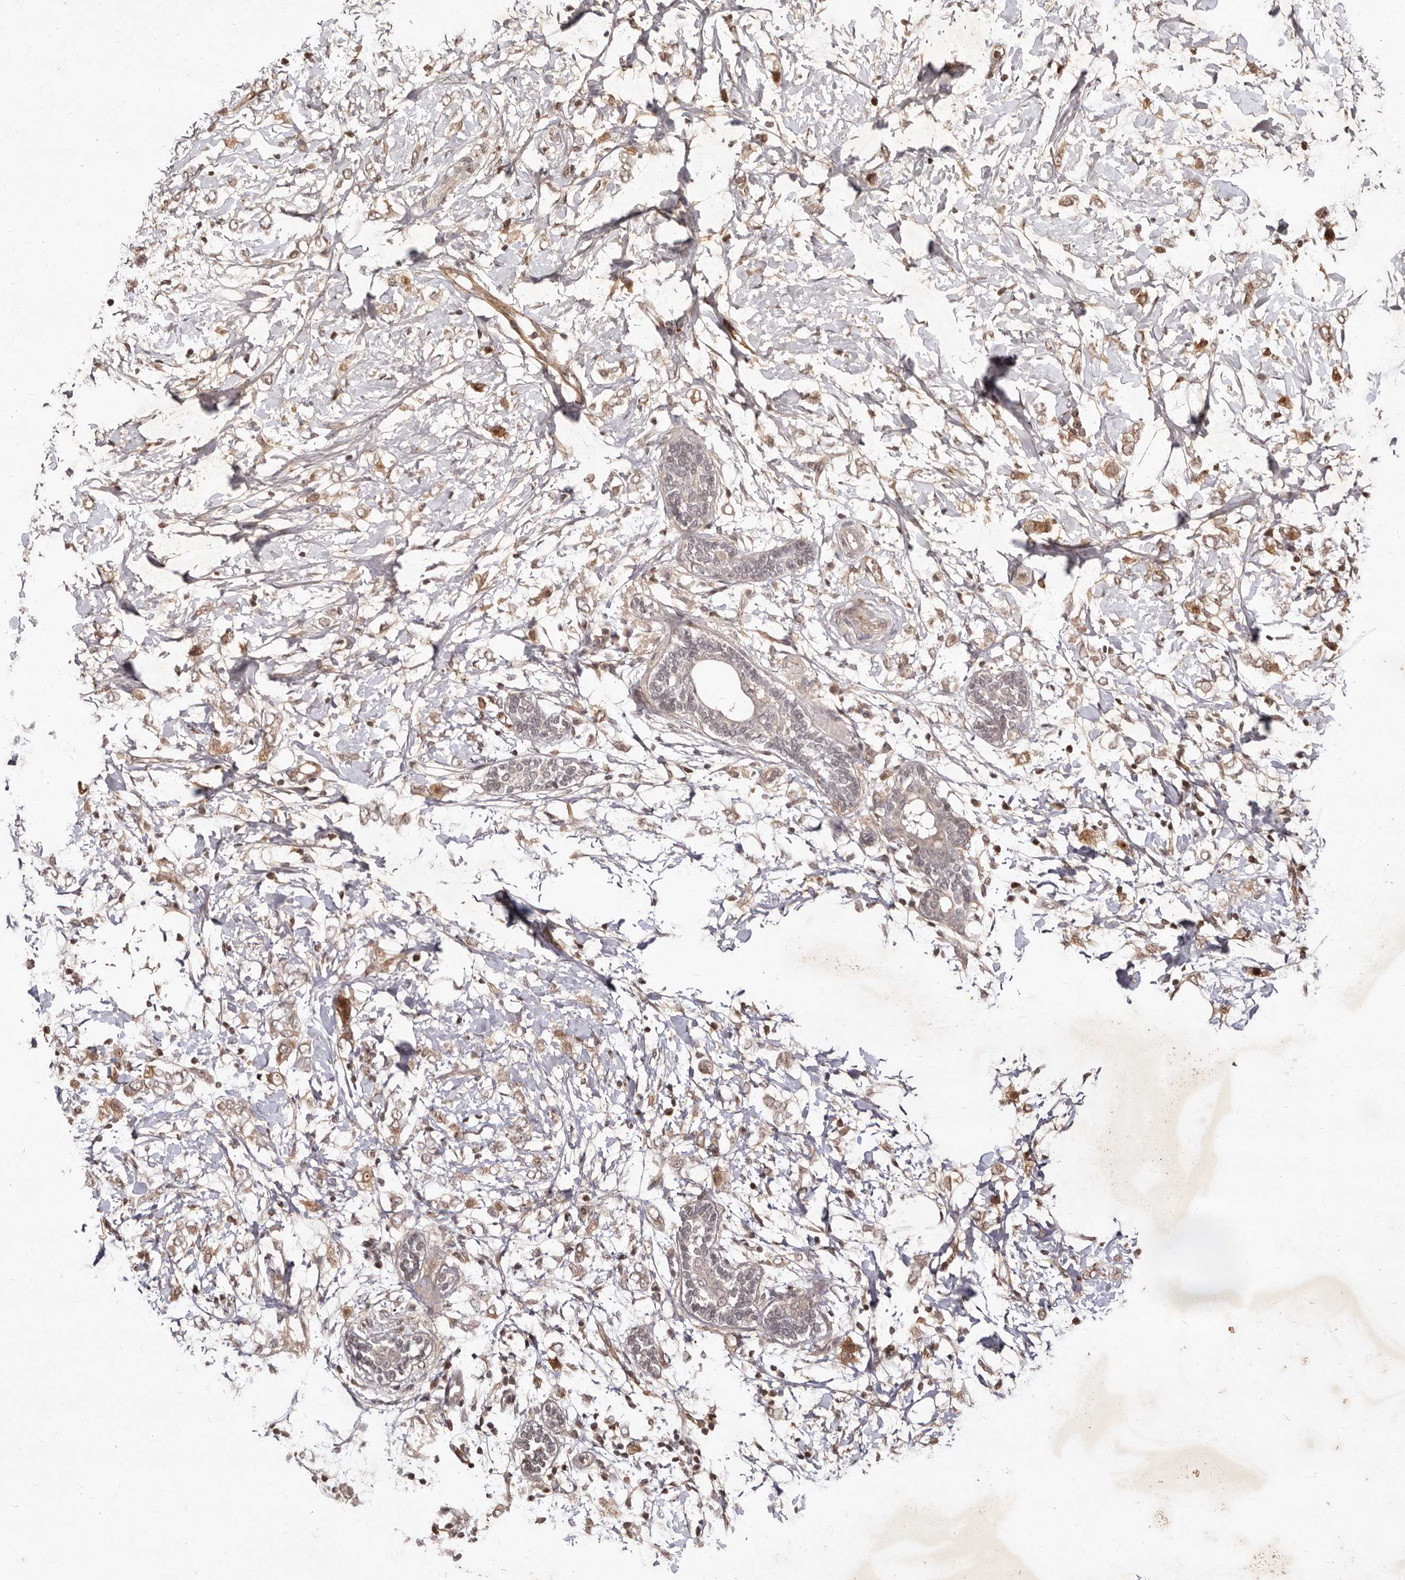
{"staining": {"intensity": "weak", "quantity": ">75%", "location": "cytoplasmic/membranous"}, "tissue": "breast cancer", "cell_type": "Tumor cells", "image_type": "cancer", "snomed": [{"axis": "morphology", "description": "Normal tissue, NOS"}, {"axis": "morphology", "description": "Lobular carcinoma"}, {"axis": "topography", "description": "Breast"}], "caption": "Weak cytoplasmic/membranous expression is identified in approximately >75% of tumor cells in breast lobular carcinoma.", "gene": "LCORL", "patient": {"sex": "female", "age": 47}}